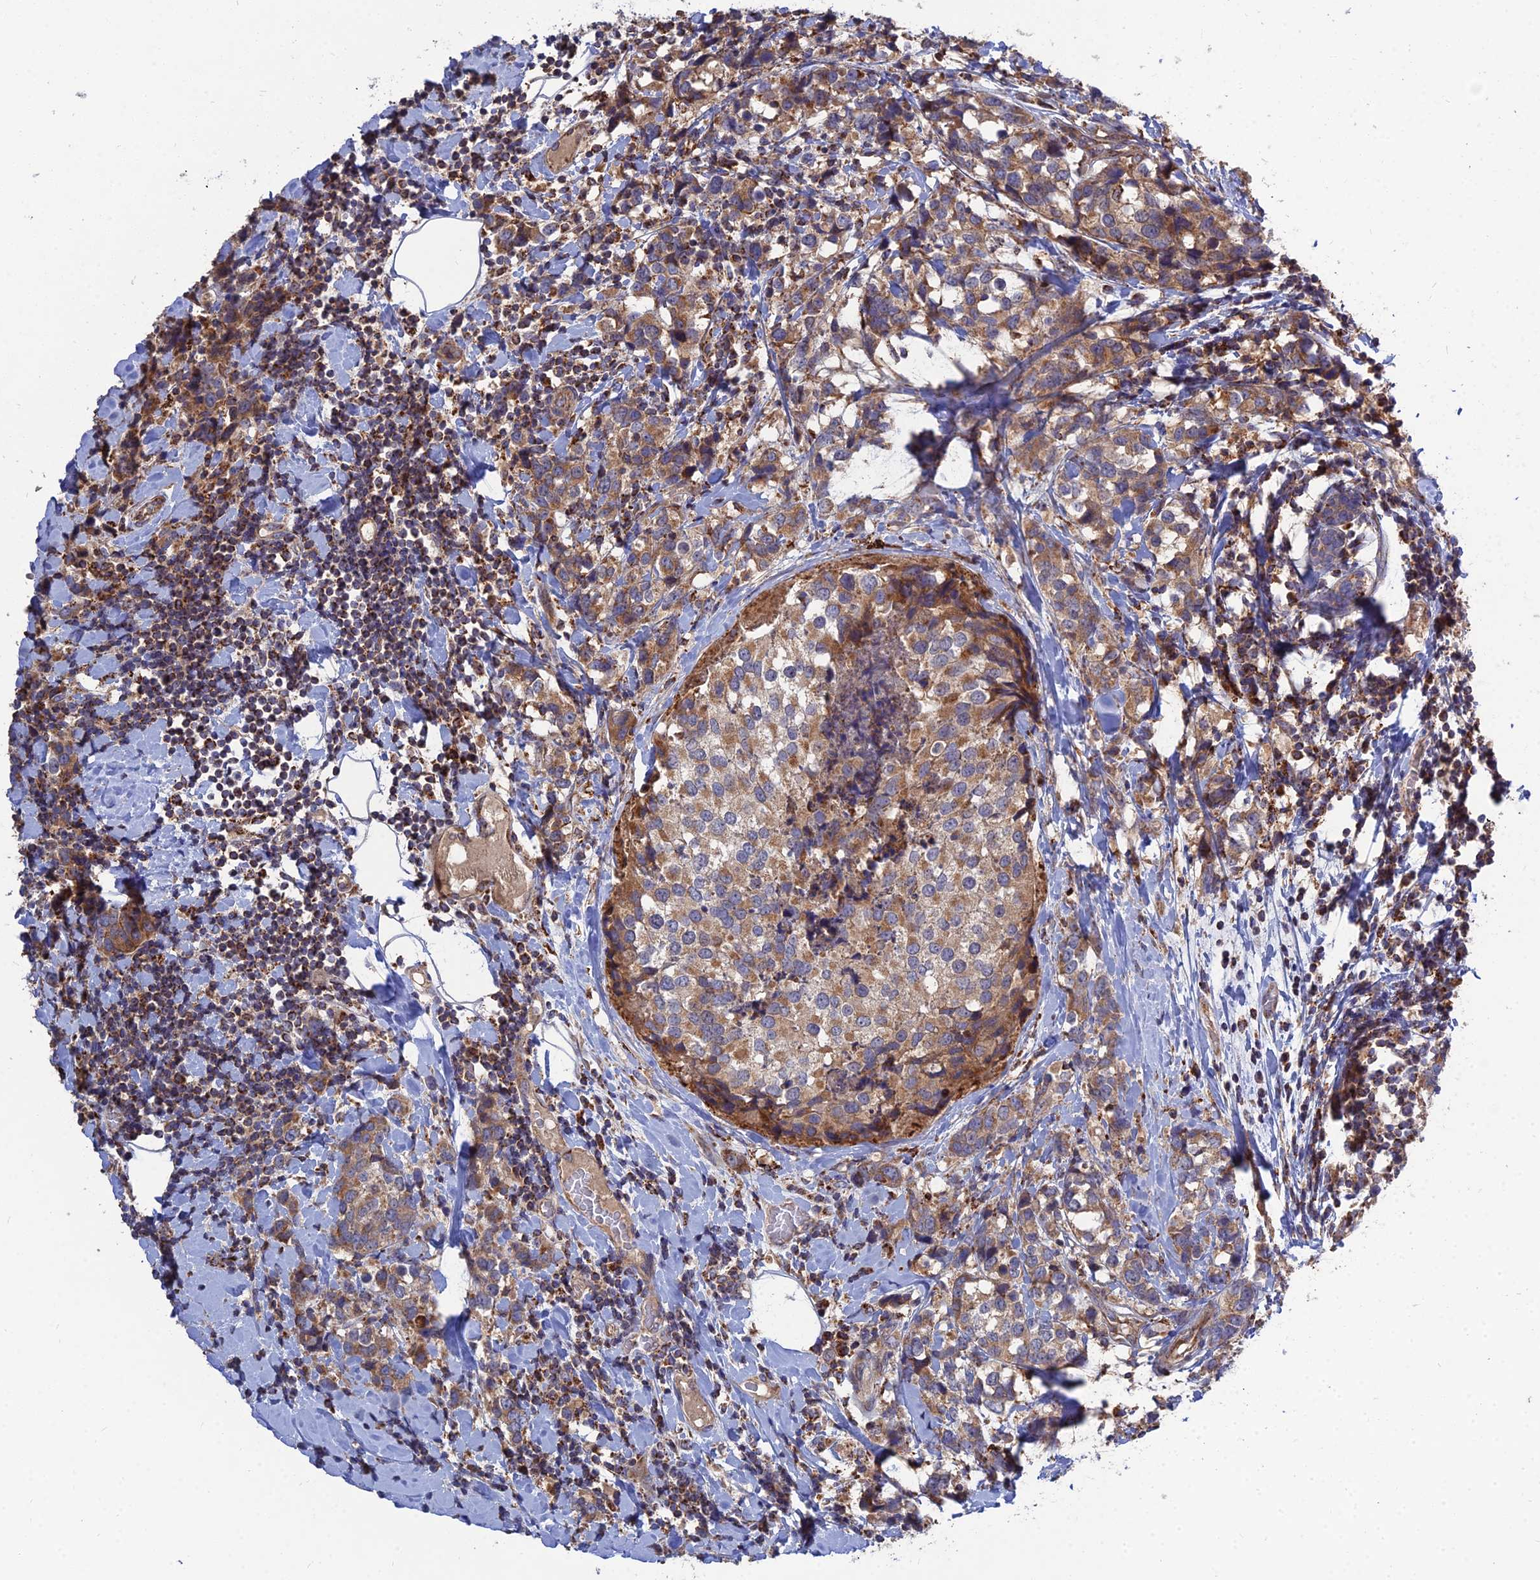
{"staining": {"intensity": "moderate", "quantity": ">75%", "location": "cytoplasmic/membranous"}, "tissue": "breast cancer", "cell_type": "Tumor cells", "image_type": "cancer", "snomed": [{"axis": "morphology", "description": "Lobular carcinoma"}, {"axis": "topography", "description": "Breast"}], "caption": "About >75% of tumor cells in human lobular carcinoma (breast) reveal moderate cytoplasmic/membranous protein expression as visualized by brown immunohistochemical staining.", "gene": "RIC8B", "patient": {"sex": "female", "age": 59}}